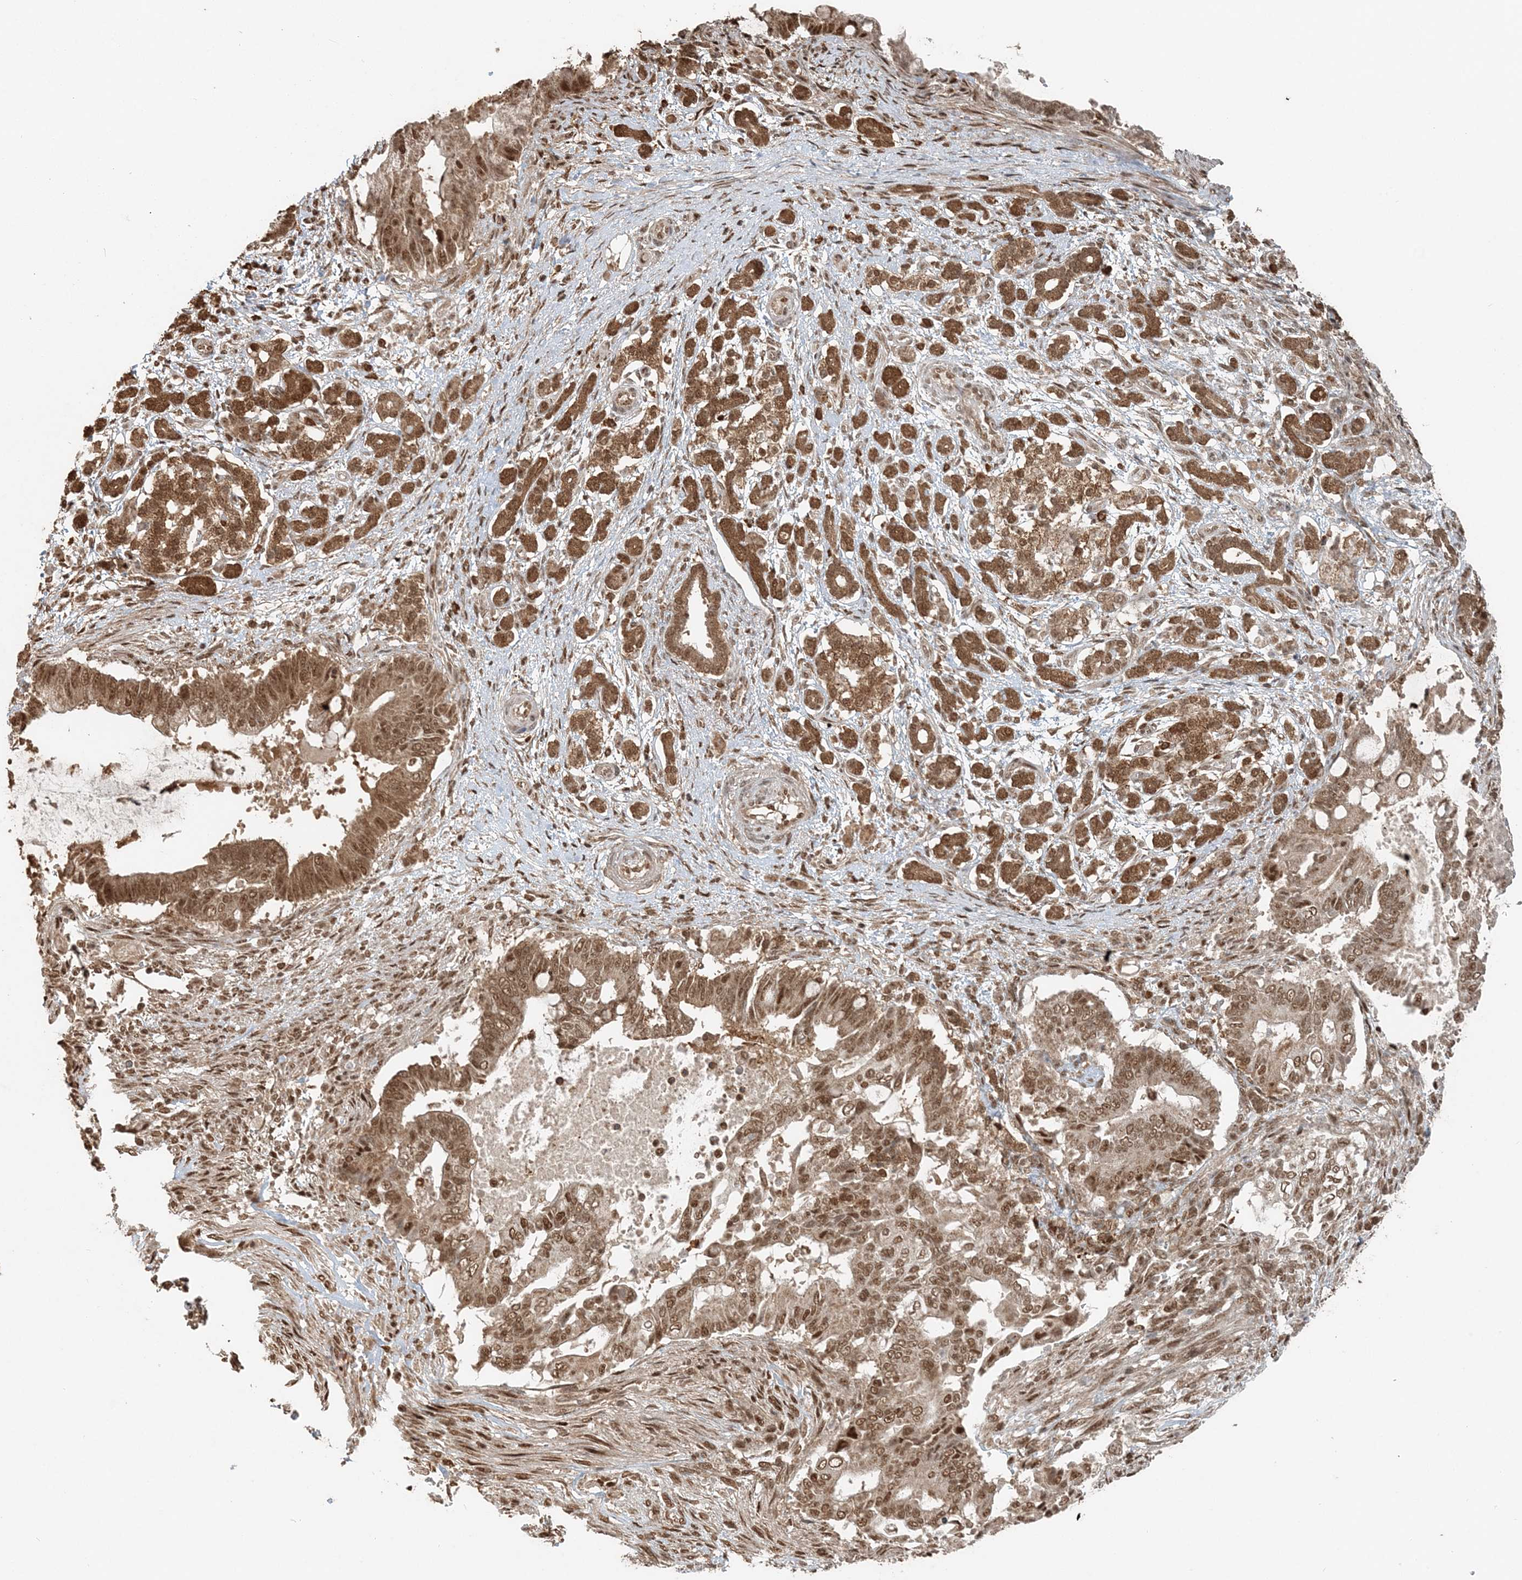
{"staining": {"intensity": "moderate", "quantity": ">75%", "location": "cytoplasmic/membranous,nuclear"}, "tissue": "pancreatic cancer", "cell_type": "Tumor cells", "image_type": "cancer", "snomed": [{"axis": "morphology", "description": "Adenocarcinoma, NOS"}, {"axis": "topography", "description": "Pancreas"}], "caption": "Tumor cells reveal medium levels of moderate cytoplasmic/membranous and nuclear positivity in about >75% of cells in pancreatic adenocarcinoma. (DAB IHC with brightfield microscopy, high magnification).", "gene": "ARHGAP35", "patient": {"sex": "male", "age": 68}}